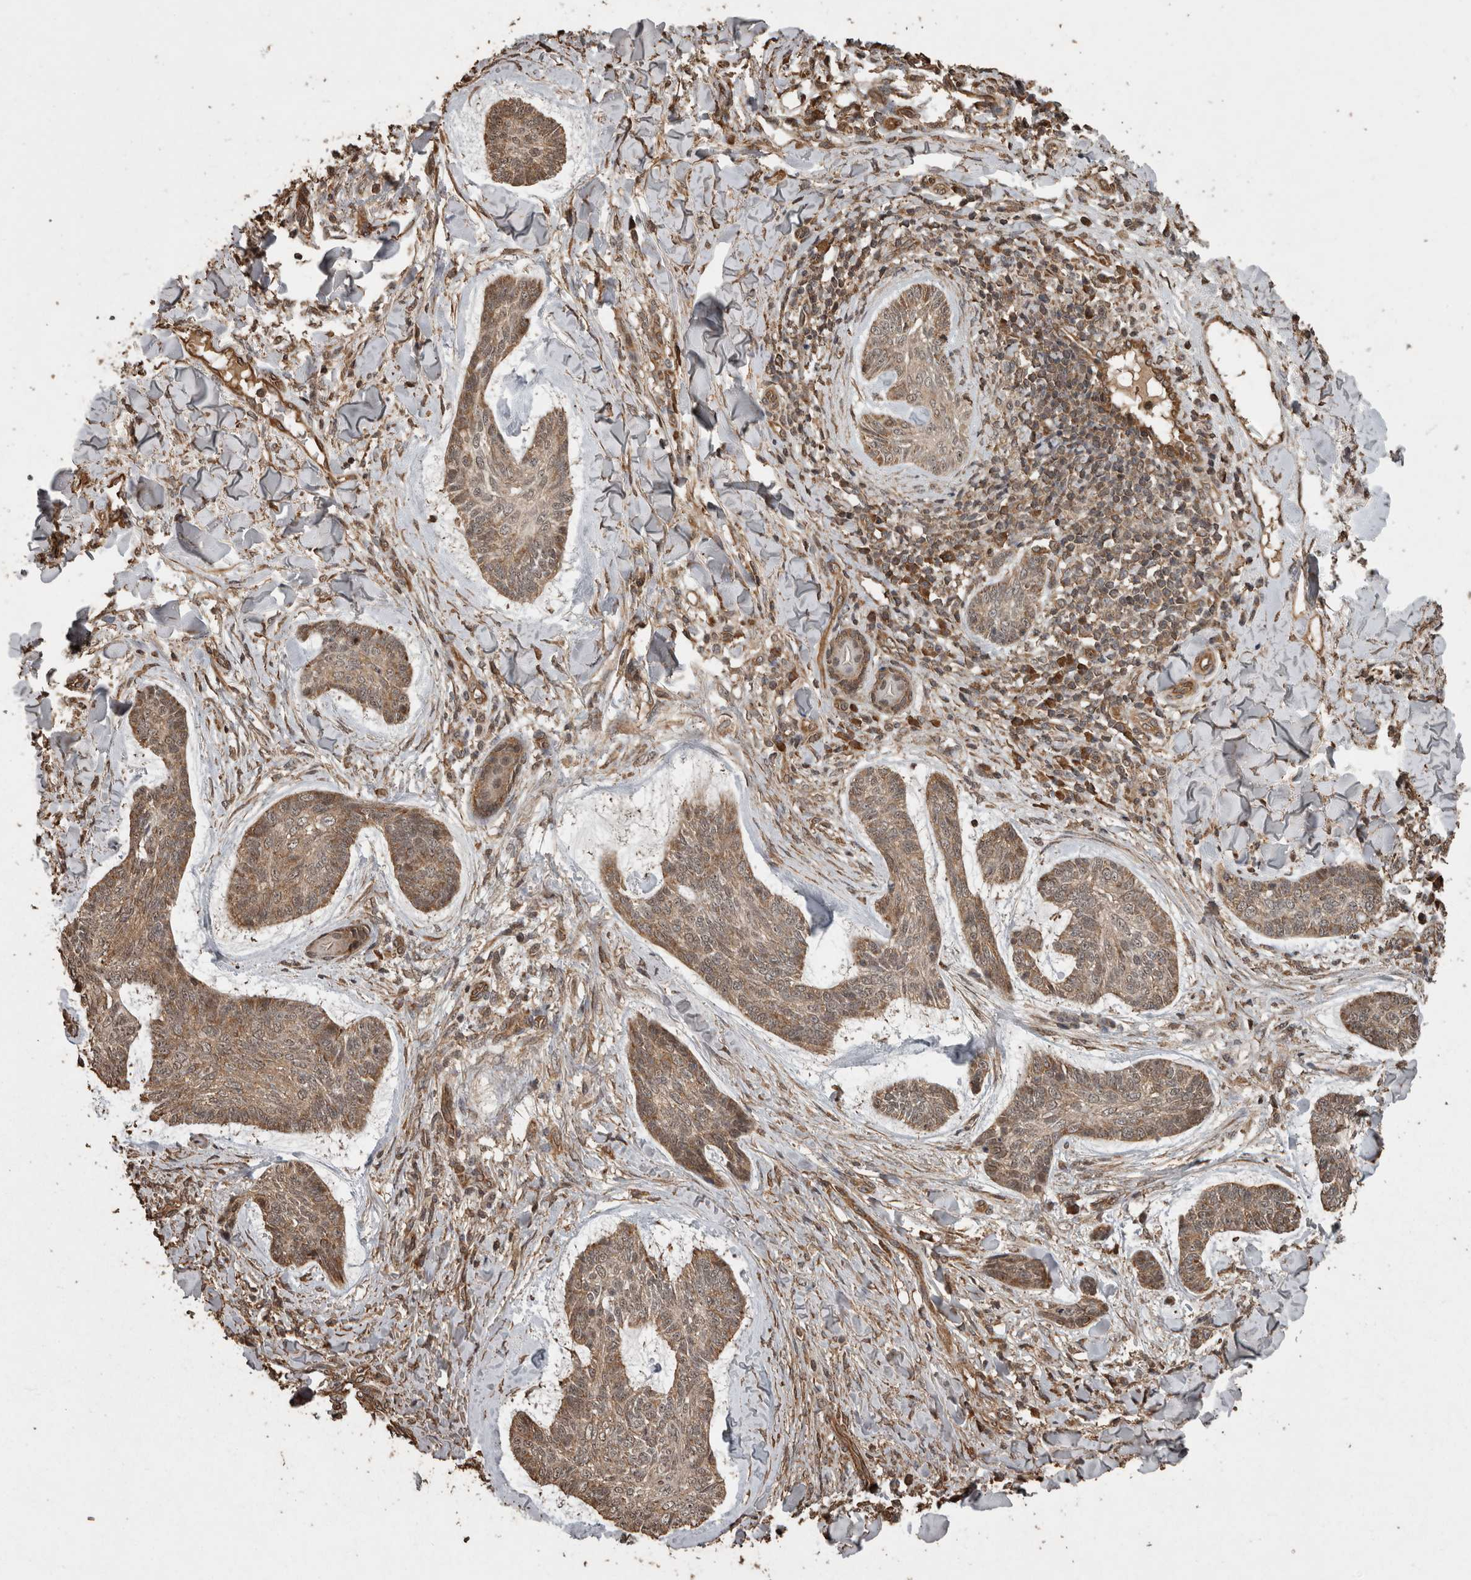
{"staining": {"intensity": "moderate", "quantity": ">75%", "location": "cytoplasmic/membranous"}, "tissue": "skin cancer", "cell_type": "Tumor cells", "image_type": "cancer", "snomed": [{"axis": "morphology", "description": "Basal cell carcinoma"}, {"axis": "topography", "description": "Skin"}], "caption": "Immunohistochemical staining of skin cancer (basal cell carcinoma) displays medium levels of moderate cytoplasmic/membranous positivity in approximately >75% of tumor cells.", "gene": "PINK1", "patient": {"sex": "male", "age": 43}}